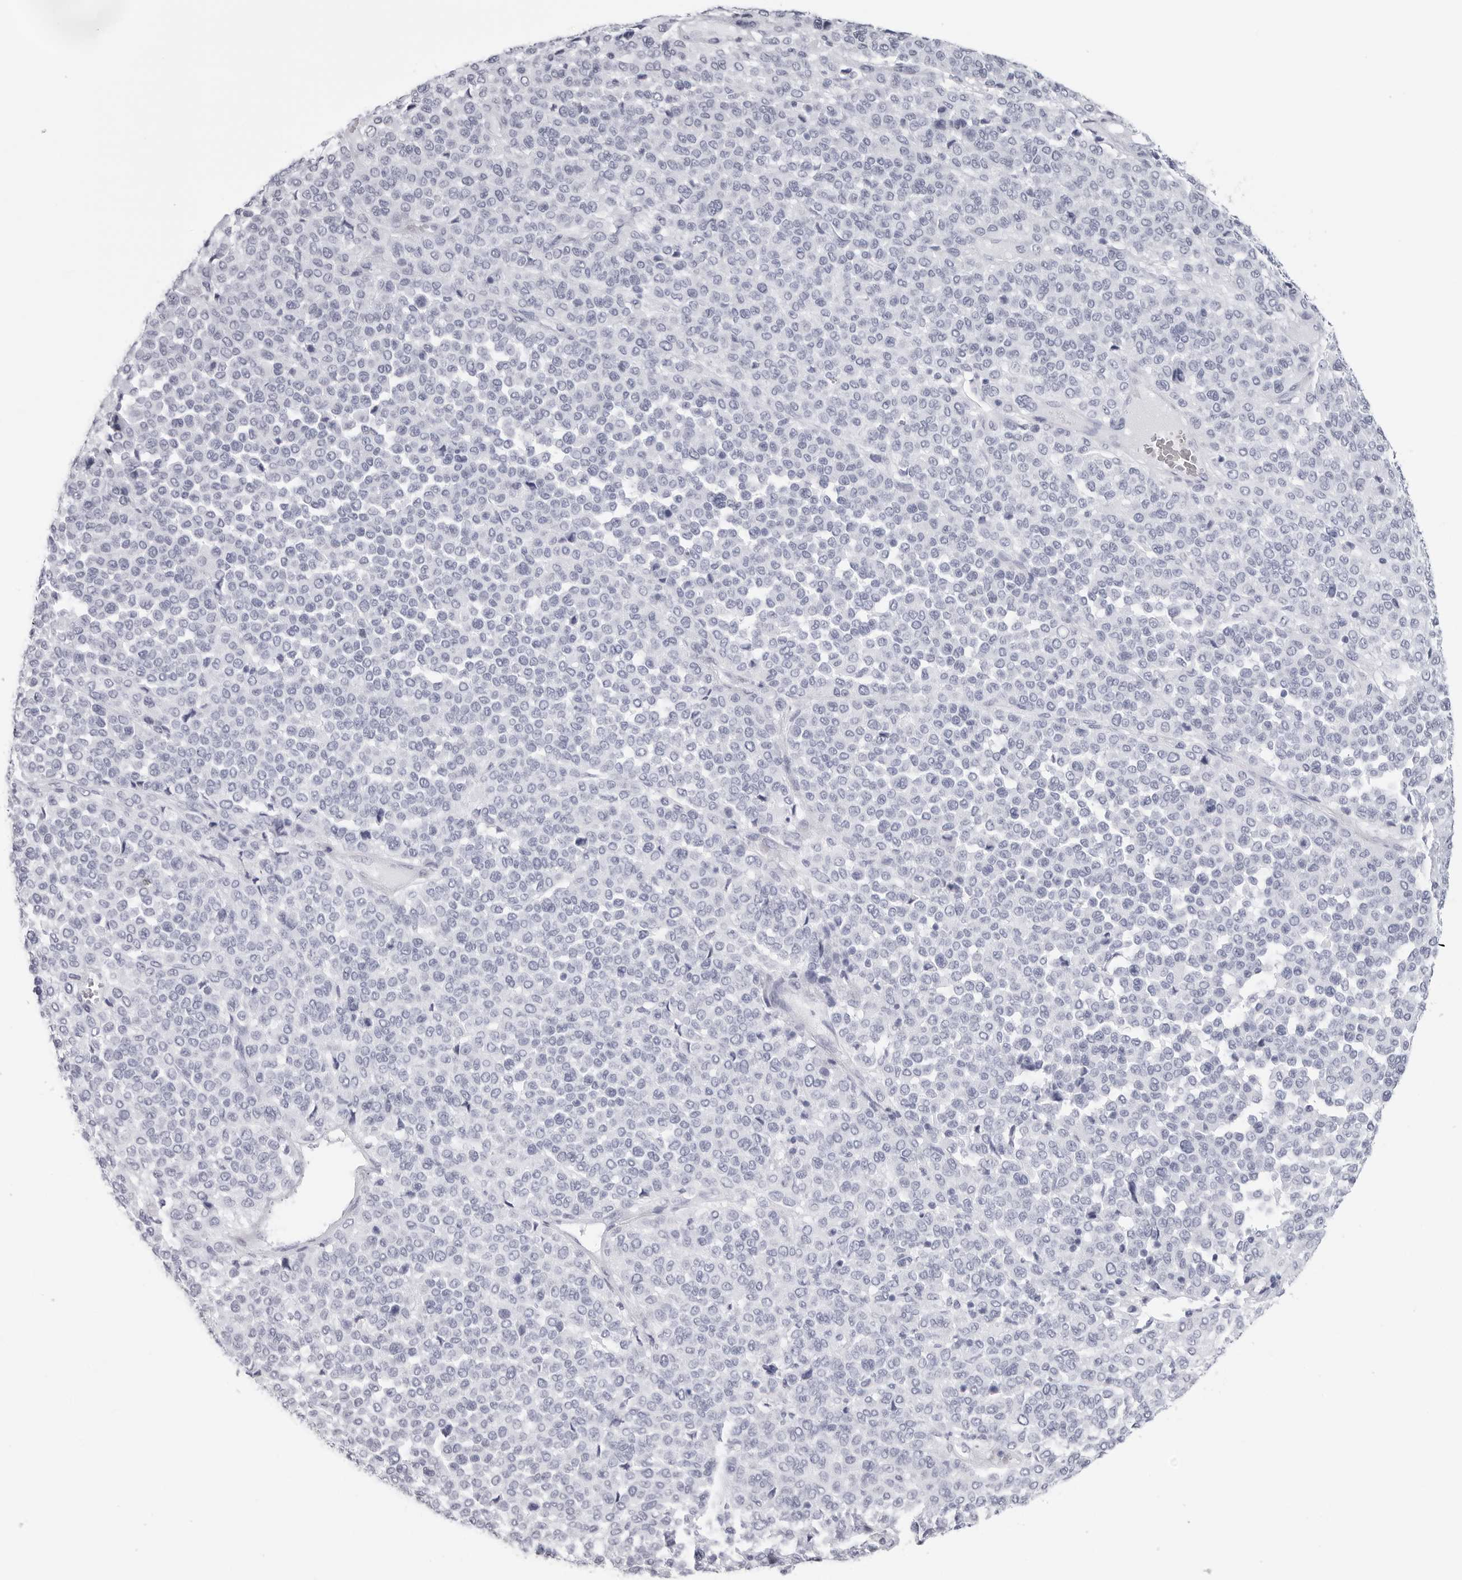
{"staining": {"intensity": "negative", "quantity": "none", "location": "none"}, "tissue": "melanoma", "cell_type": "Tumor cells", "image_type": "cancer", "snomed": [{"axis": "morphology", "description": "Malignant melanoma, Metastatic site"}, {"axis": "topography", "description": "Pancreas"}], "caption": "DAB (3,3'-diaminobenzidine) immunohistochemical staining of human melanoma displays no significant positivity in tumor cells. (DAB IHC, high magnification).", "gene": "CST2", "patient": {"sex": "female", "age": 30}}